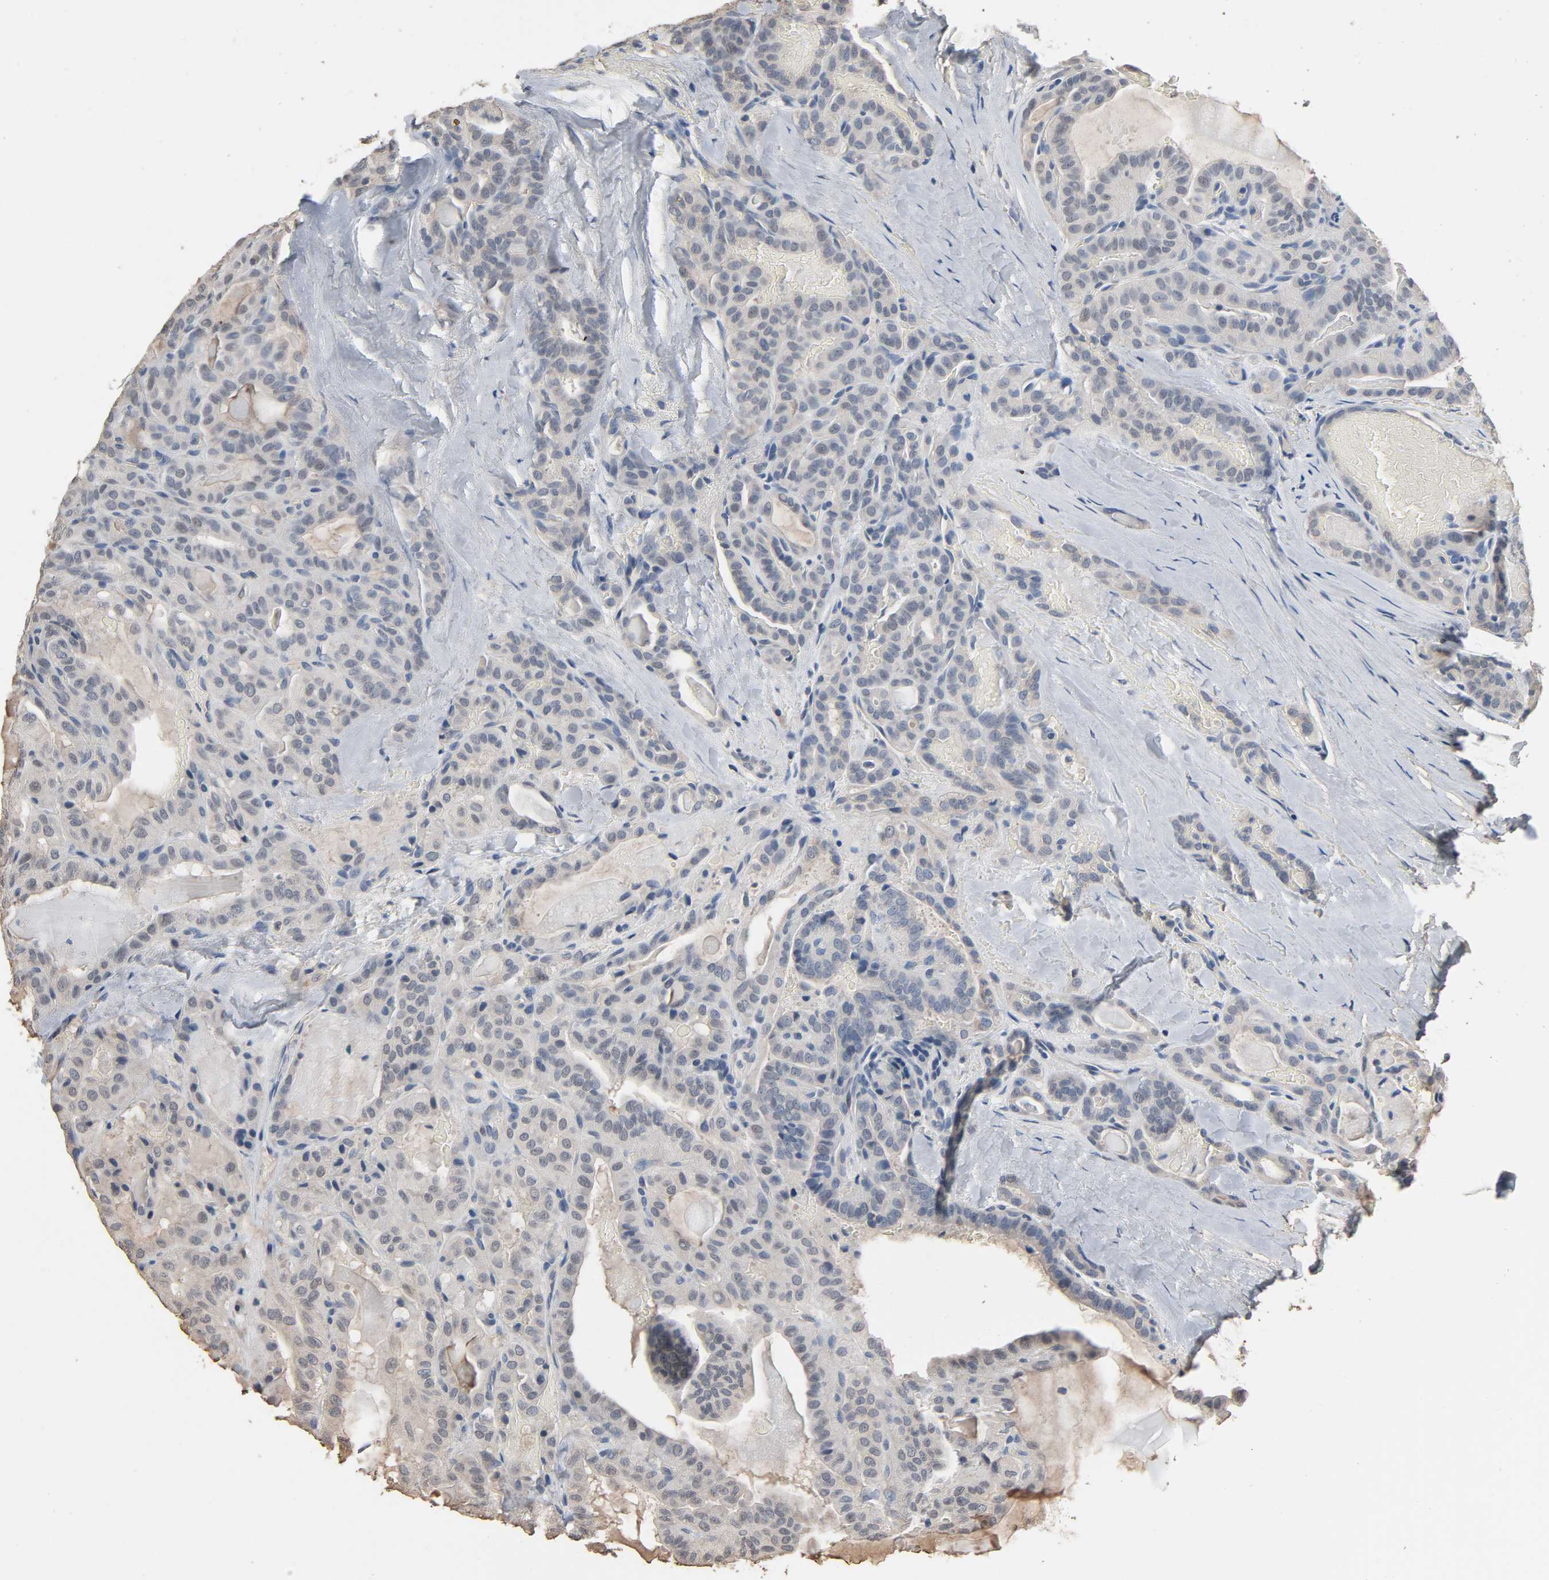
{"staining": {"intensity": "negative", "quantity": "none", "location": "none"}, "tissue": "thyroid cancer", "cell_type": "Tumor cells", "image_type": "cancer", "snomed": [{"axis": "morphology", "description": "Papillary adenocarcinoma, NOS"}, {"axis": "topography", "description": "Thyroid gland"}], "caption": "A high-resolution image shows immunohistochemistry (IHC) staining of thyroid papillary adenocarcinoma, which exhibits no significant positivity in tumor cells. (DAB immunohistochemistry, high magnification).", "gene": "SOX6", "patient": {"sex": "male", "age": 77}}